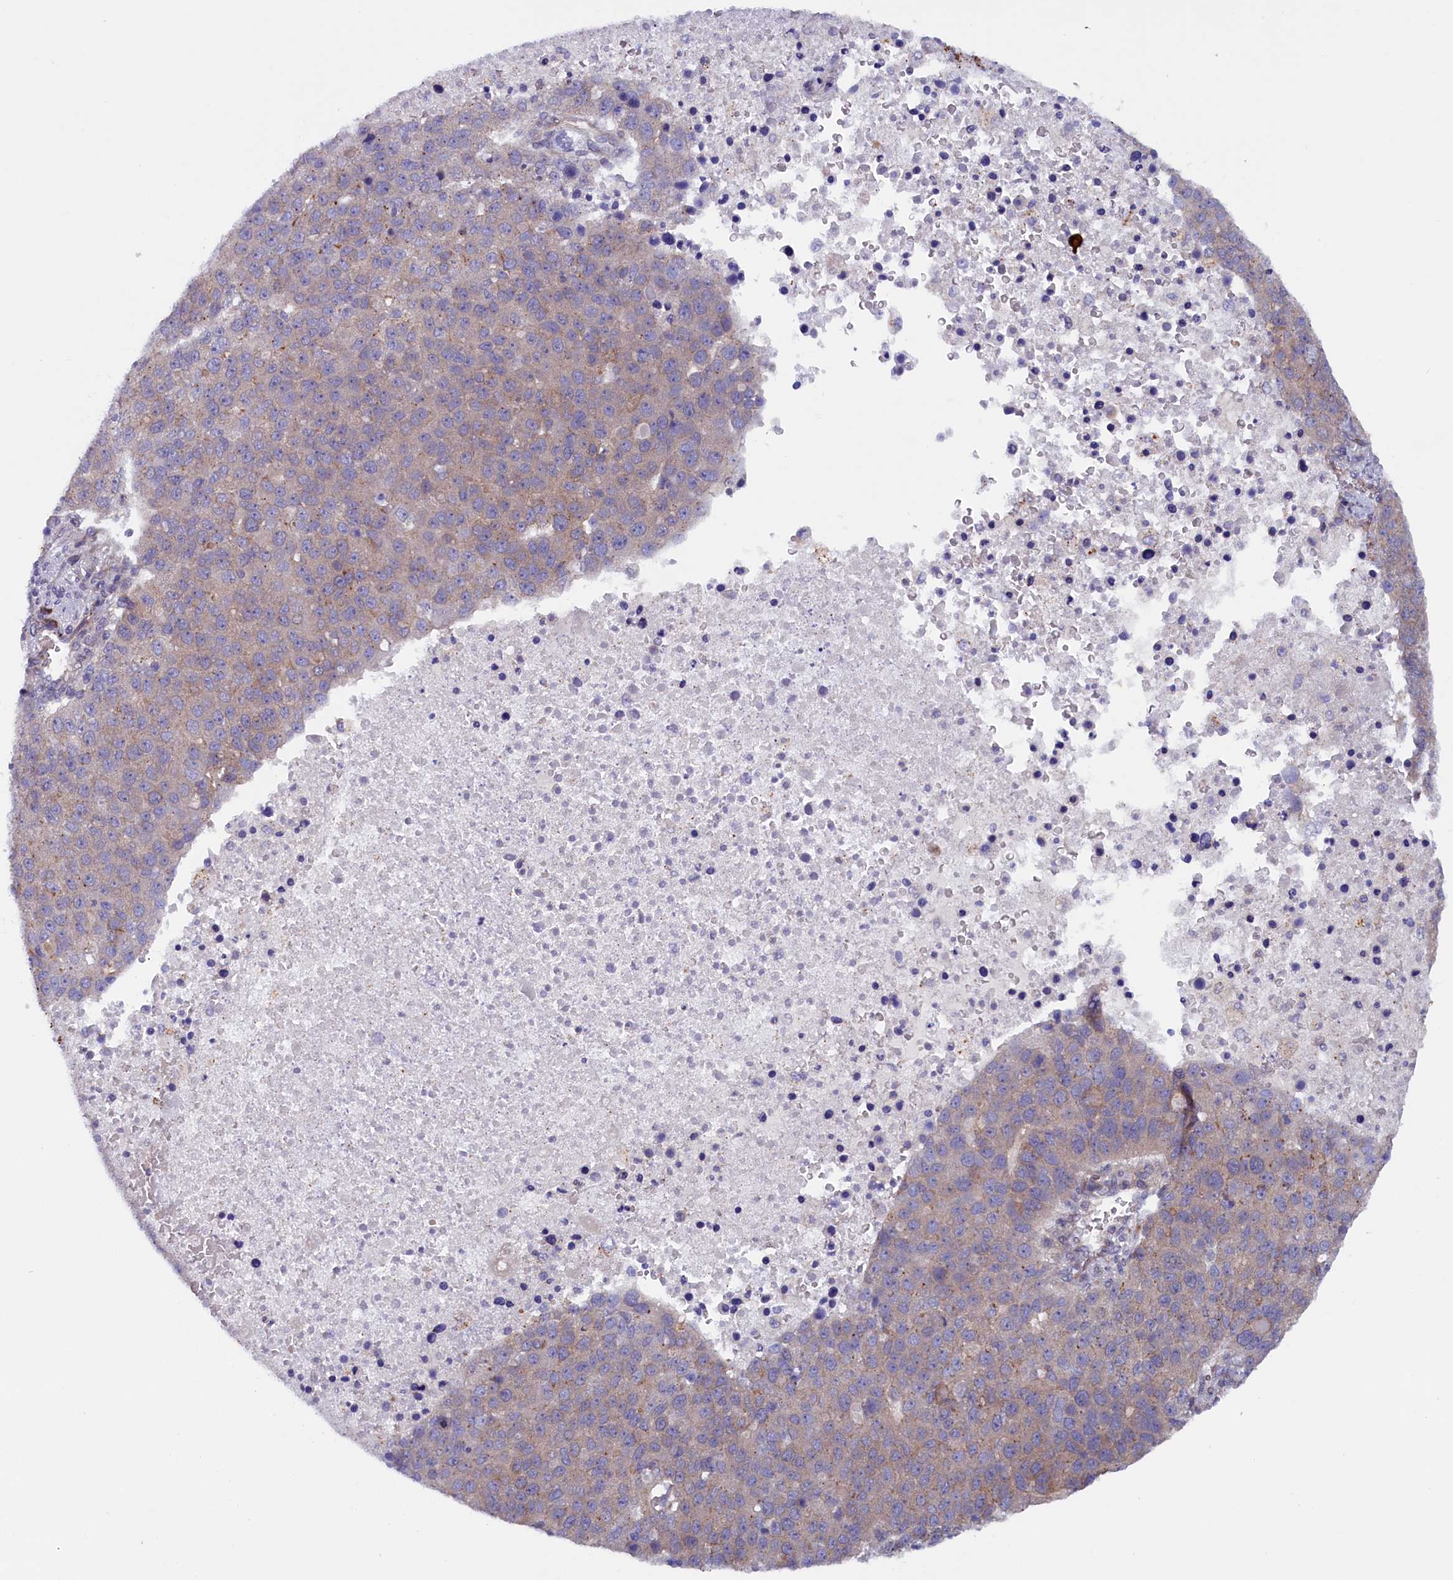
{"staining": {"intensity": "weak", "quantity": "25%-75%", "location": "cytoplasmic/membranous"}, "tissue": "pancreatic cancer", "cell_type": "Tumor cells", "image_type": "cancer", "snomed": [{"axis": "morphology", "description": "Adenocarcinoma, NOS"}, {"axis": "topography", "description": "Pancreas"}], "caption": "IHC staining of adenocarcinoma (pancreatic), which shows low levels of weak cytoplasmic/membranous staining in about 25%-75% of tumor cells indicating weak cytoplasmic/membranous protein staining. The staining was performed using DAB (3,3'-diaminobenzidine) (brown) for protein detection and nuclei were counterstained in hematoxylin (blue).", "gene": "JPT2", "patient": {"sex": "female", "age": 61}}